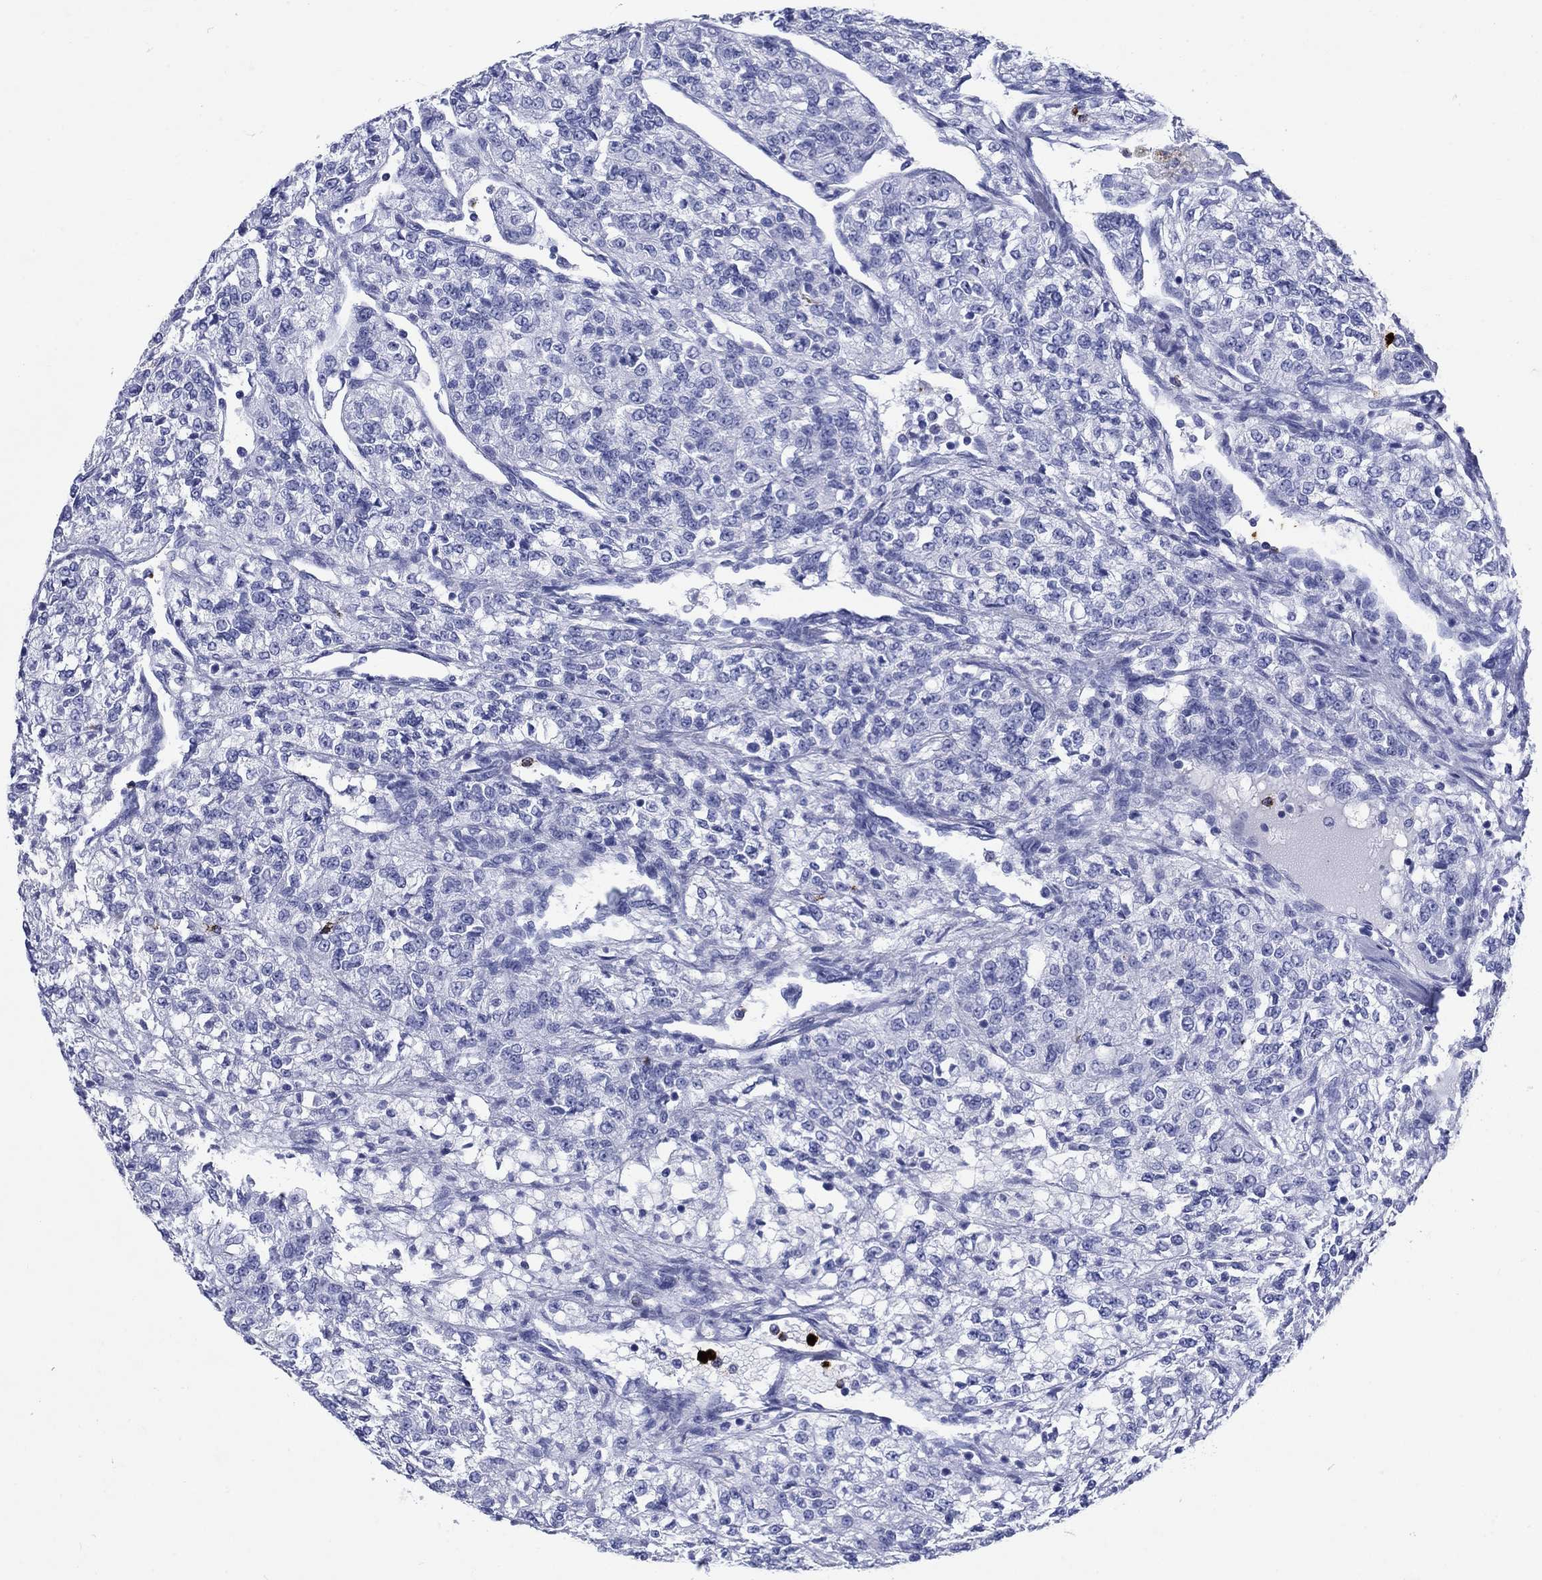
{"staining": {"intensity": "negative", "quantity": "none", "location": "none"}, "tissue": "renal cancer", "cell_type": "Tumor cells", "image_type": "cancer", "snomed": [{"axis": "morphology", "description": "Adenocarcinoma, NOS"}, {"axis": "topography", "description": "Kidney"}], "caption": "High power microscopy histopathology image of an immunohistochemistry (IHC) histopathology image of renal adenocarcinoma, revealing no significant expression in tumor cells. (DAB immunohistochemistry visualized using brightfield microscopy, high magnification).", "gene": "AZU1", "patient": {"sex": "female", "age": 63}}